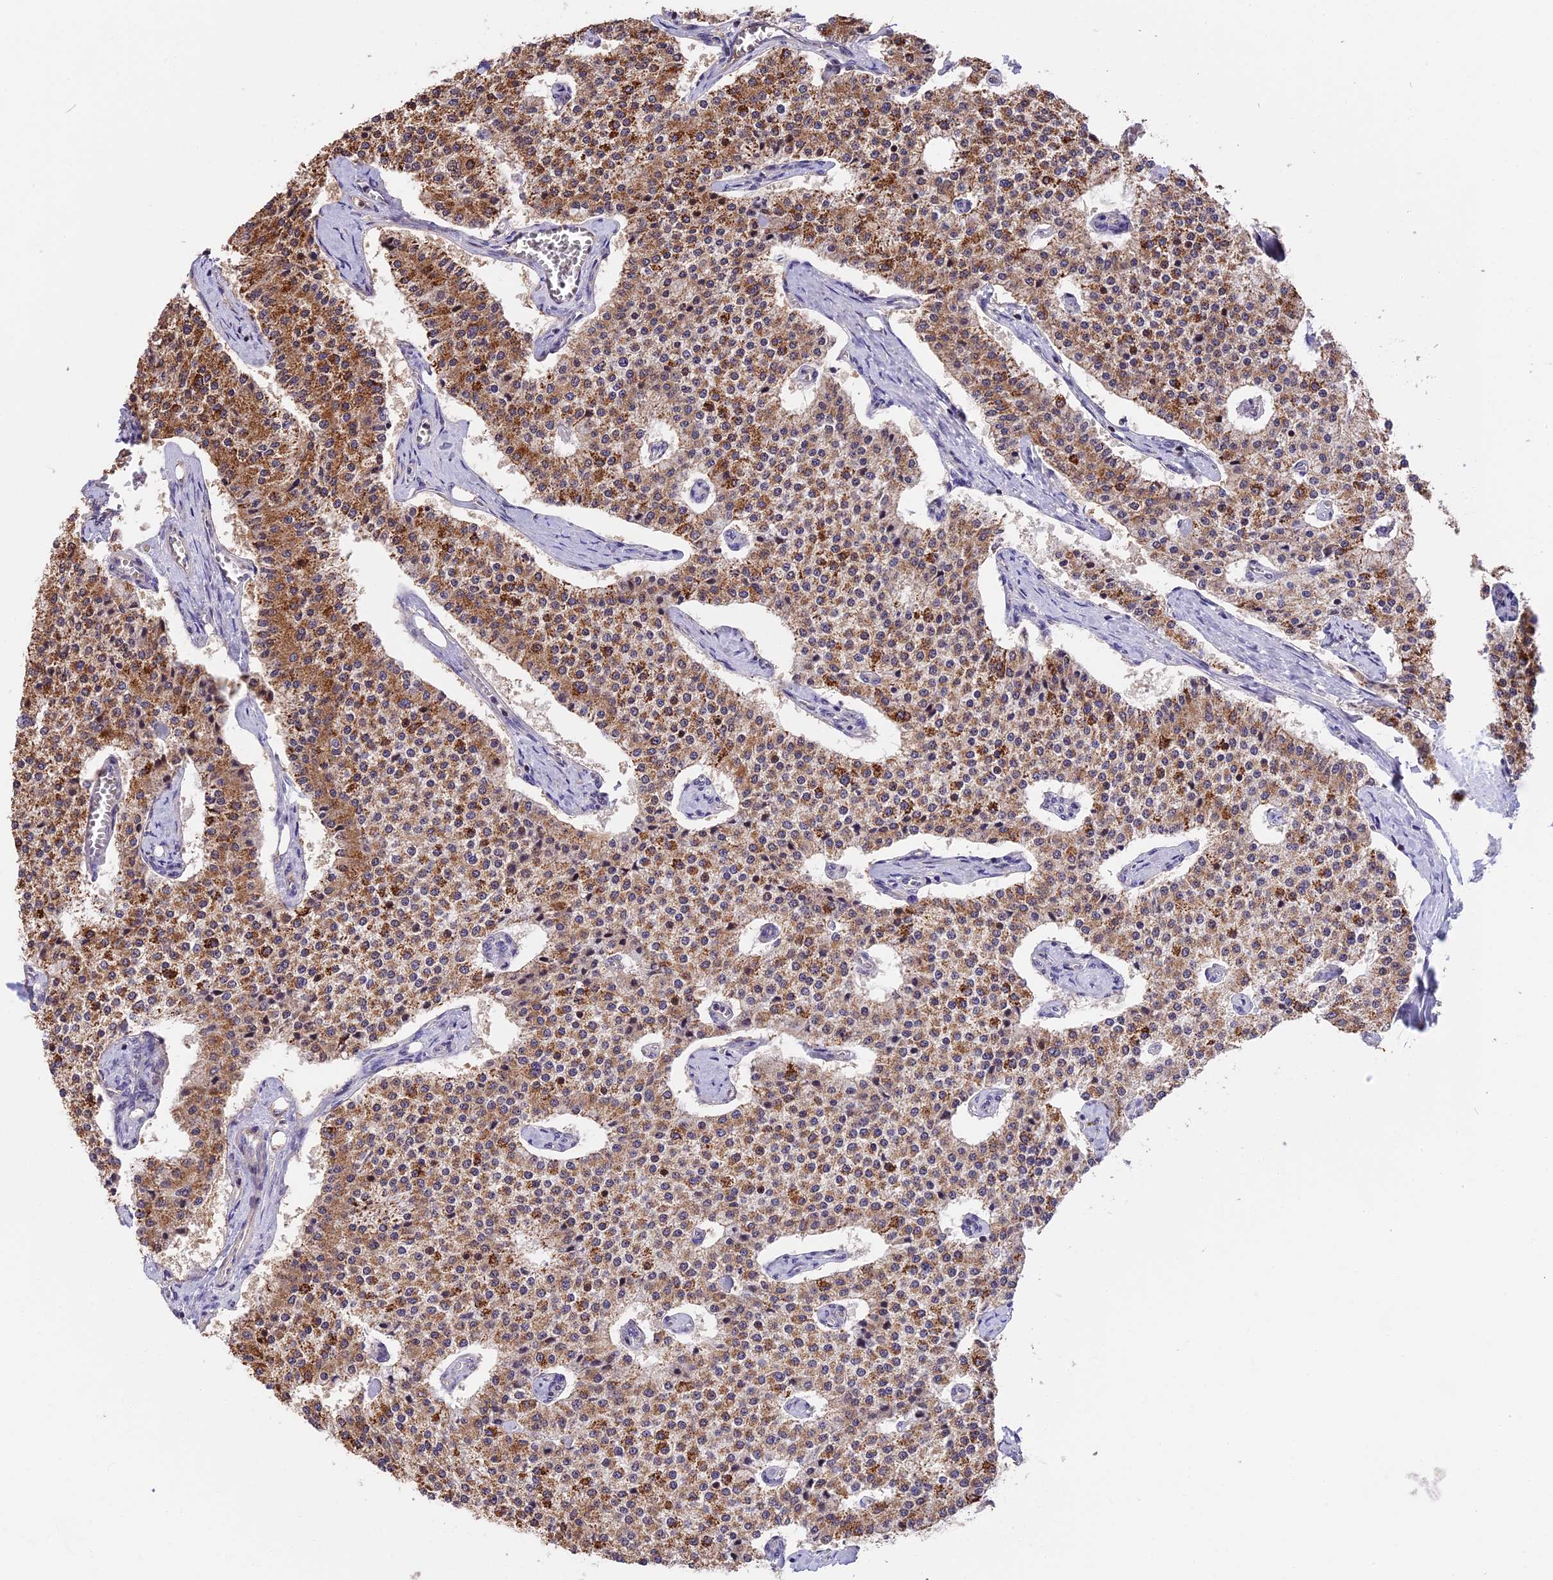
{"staining": {"intensity": "moderate", "quantity": ">75%", "location": "cytoplasmic/membranous"}, "tissue": "carcinoid", "cell_type": "Tumor cells", "image_type": "cancer", "snomed": [{"axis": "morphology", "description": "Carcinoid, malignant, NOS"}, {"axis": "topography", "description": "Colon"}], "caption": "IHC (DAB) staining of human malignant carcinoid displays moderate cytoplasmic/membranous protein positivity in approximately >75% of tumor cells.", "gene": "RERGL", "patient": {"sex": "female", "age": 52}}